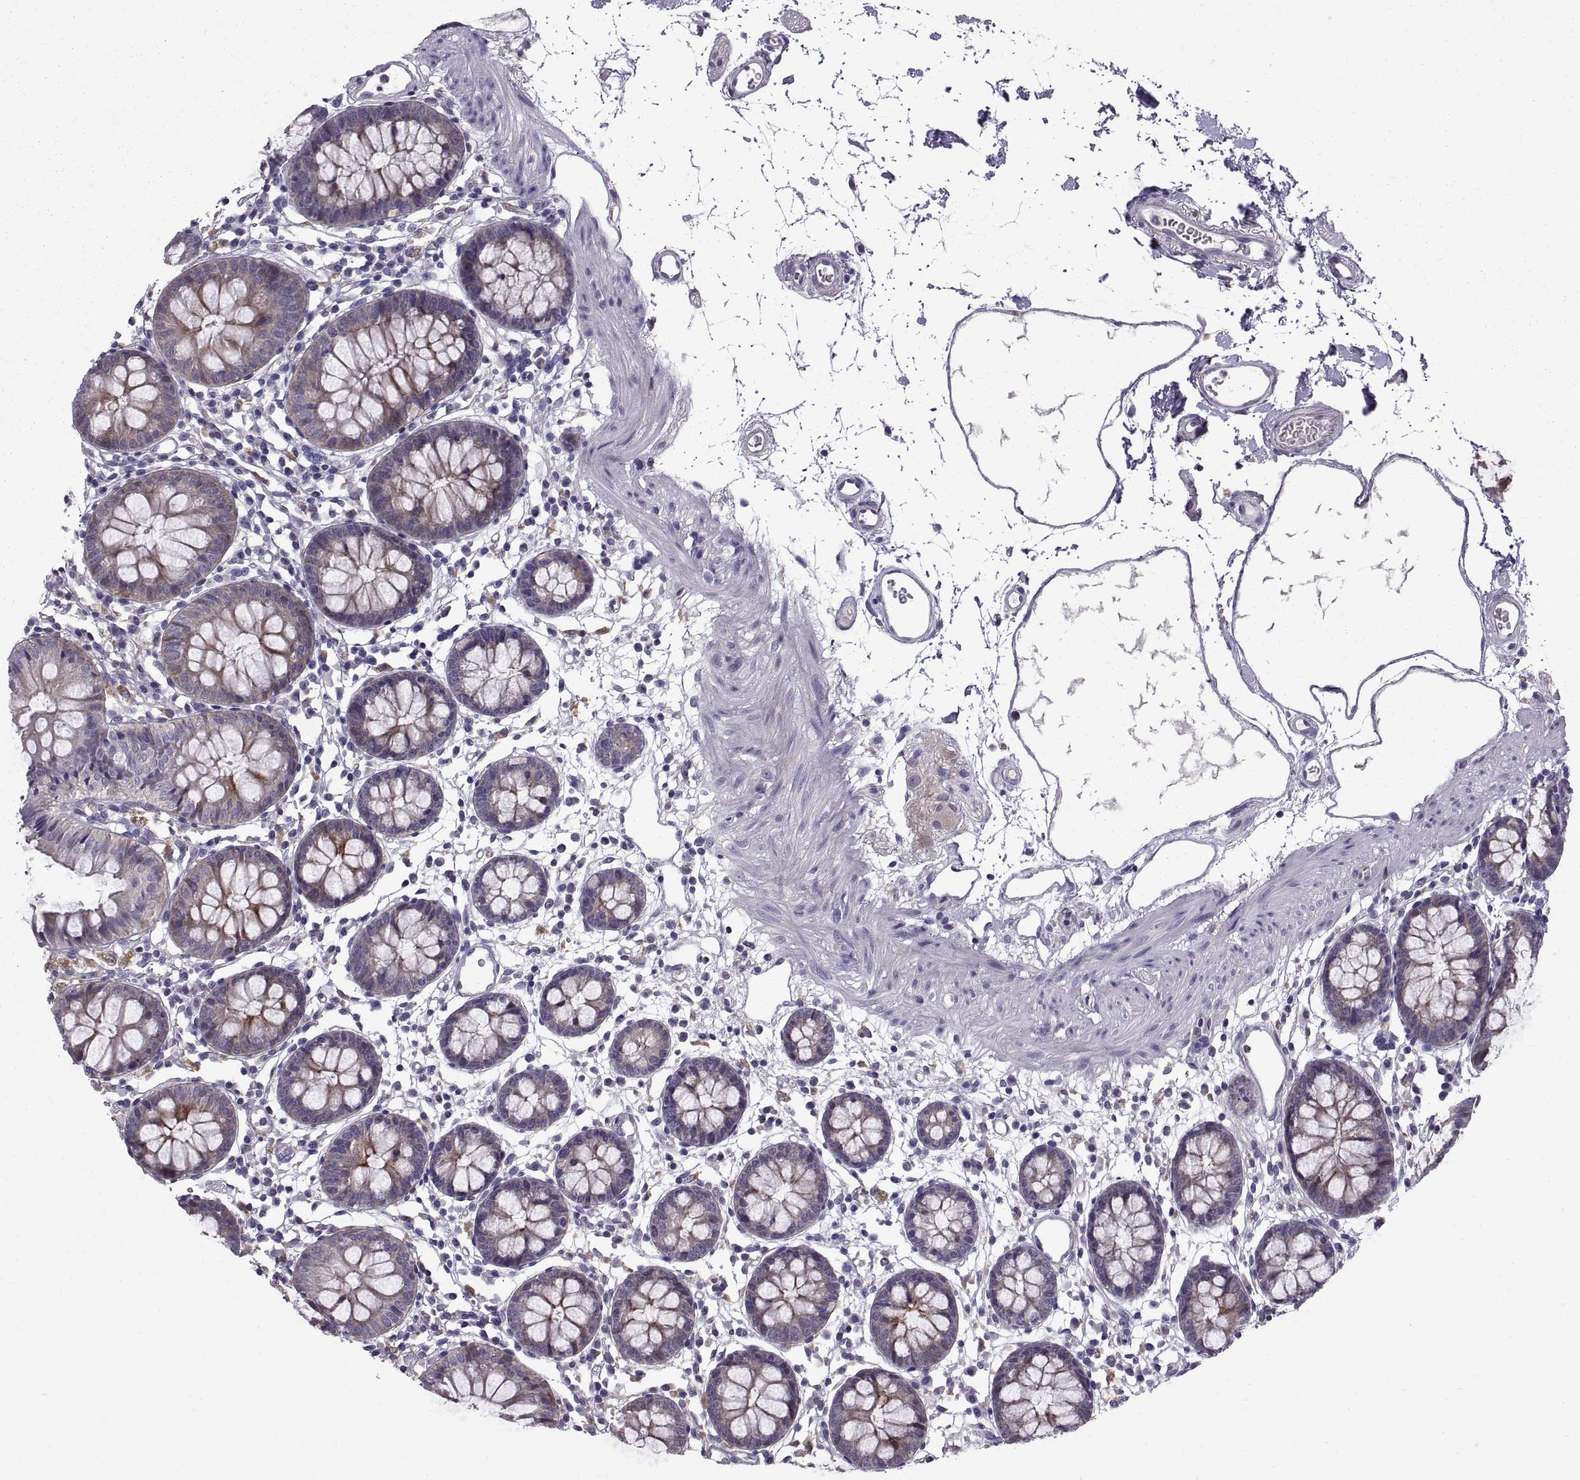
{"staining": {"intensity": "negative", "quantity": "none", "location": "none"}, "tissue": "colon", "cell_type": "Endothelial cells", "image_type": "normal", "snomed": [{"axis": "morphology", "description": "Normal tissue, NOS"}, {"axis": "topography", "description": "Colon"}], "caption": "The IHC image has no significant expression in endothelial cells of colon. (Stains: DAB immunohistochemistry with hematoxylin counter stain, Microscopy: brightfield microscopy at high magnification).", "gene": "ARSL", "patient": {"sex": "female", "age": 84}}